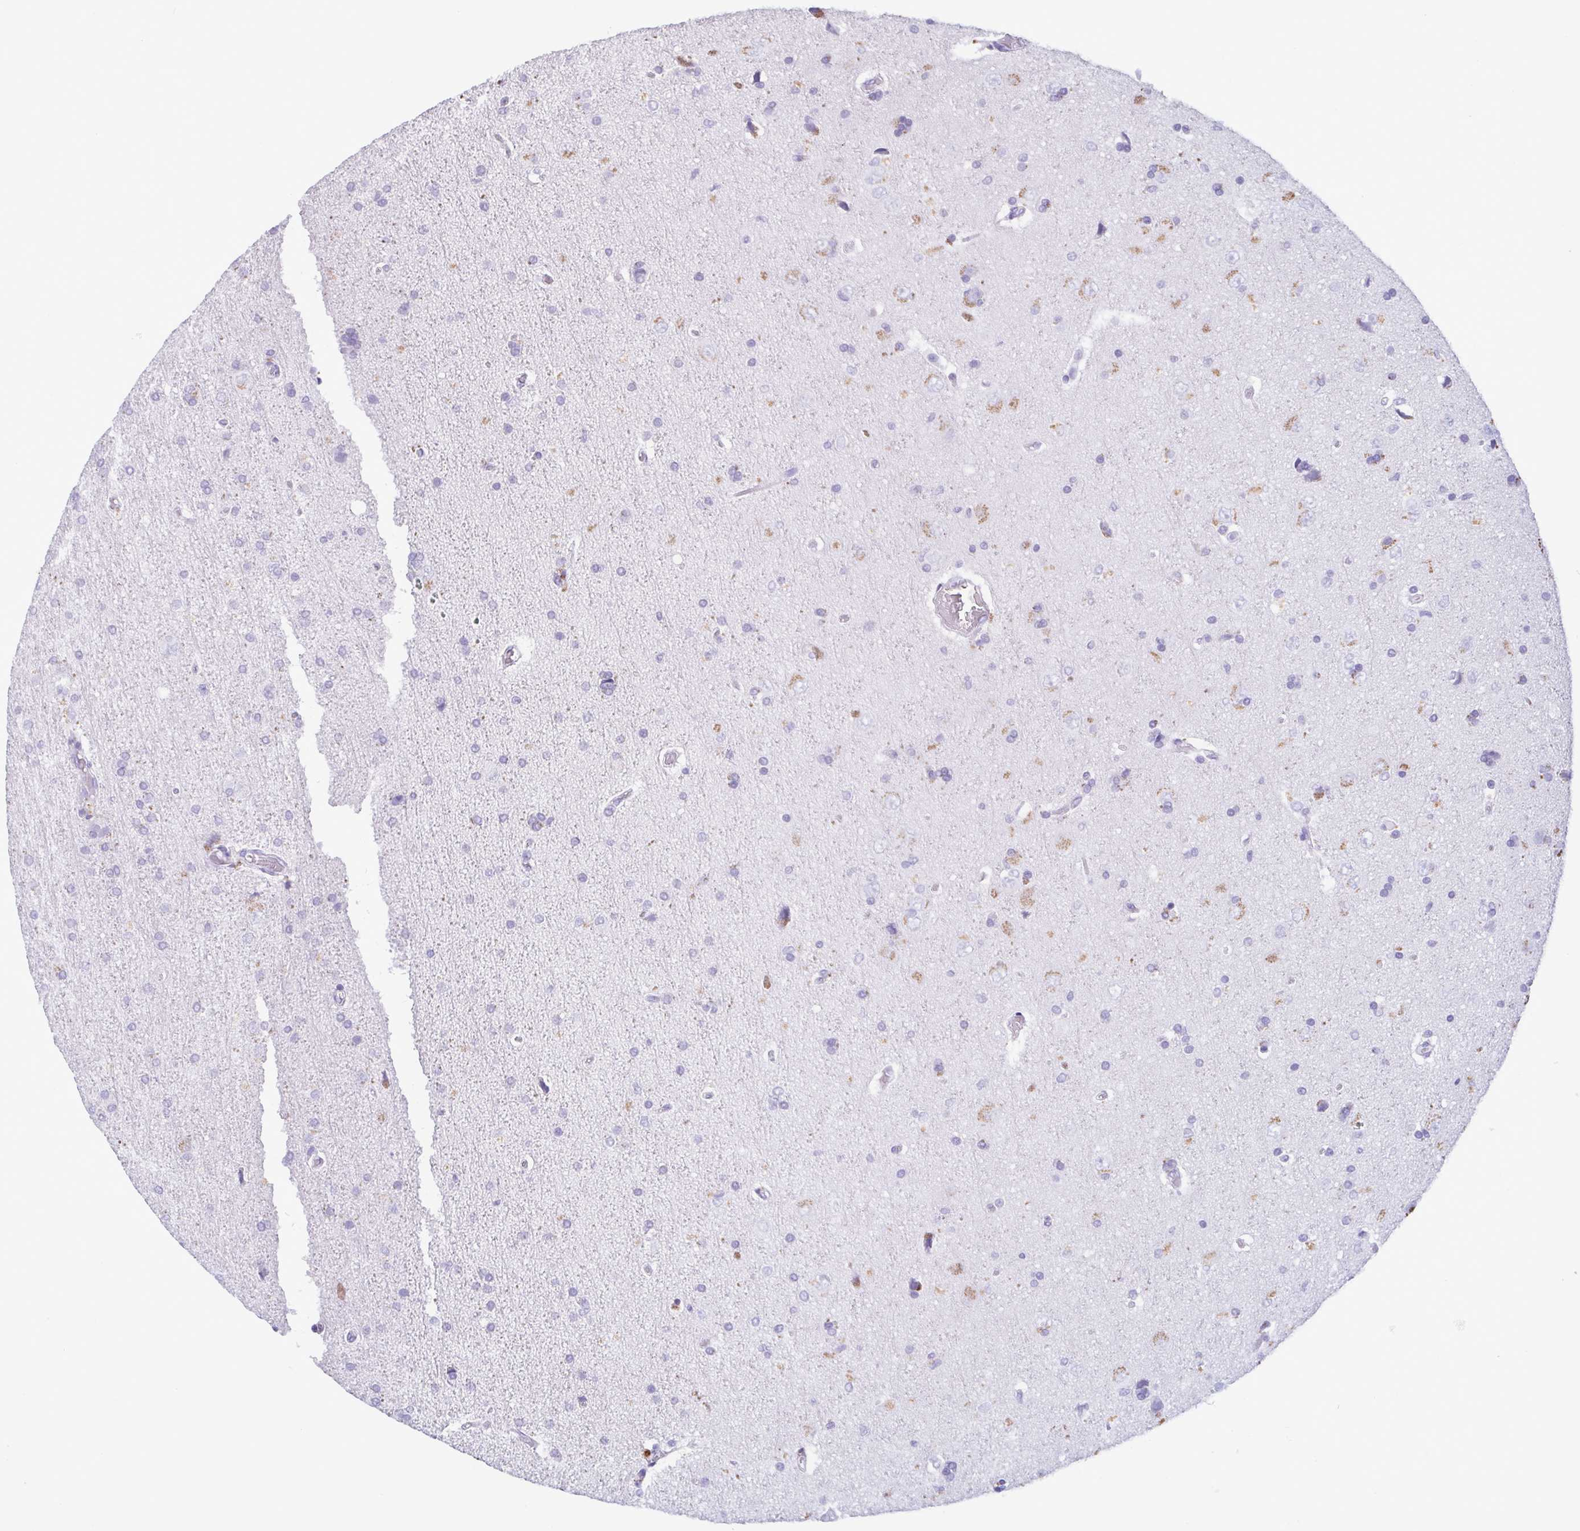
{"staining": {"intensity": "negative", "quantity": "none", "location": "none"}, "tissue": "glioma", "cell_type": "Tumor cells", "image_type": "cancer", "snomed": [{"axis": "morphology", "description": "Glioma, malignant, High grade"}, {"axis": "topography", "description": "Cerebral cortex"}], "caption": "Tumor cells show no significant protein expression in malignant high-grade glioma.", "gene": "LTF", "patient": {"sex": "male", "age": 70}}